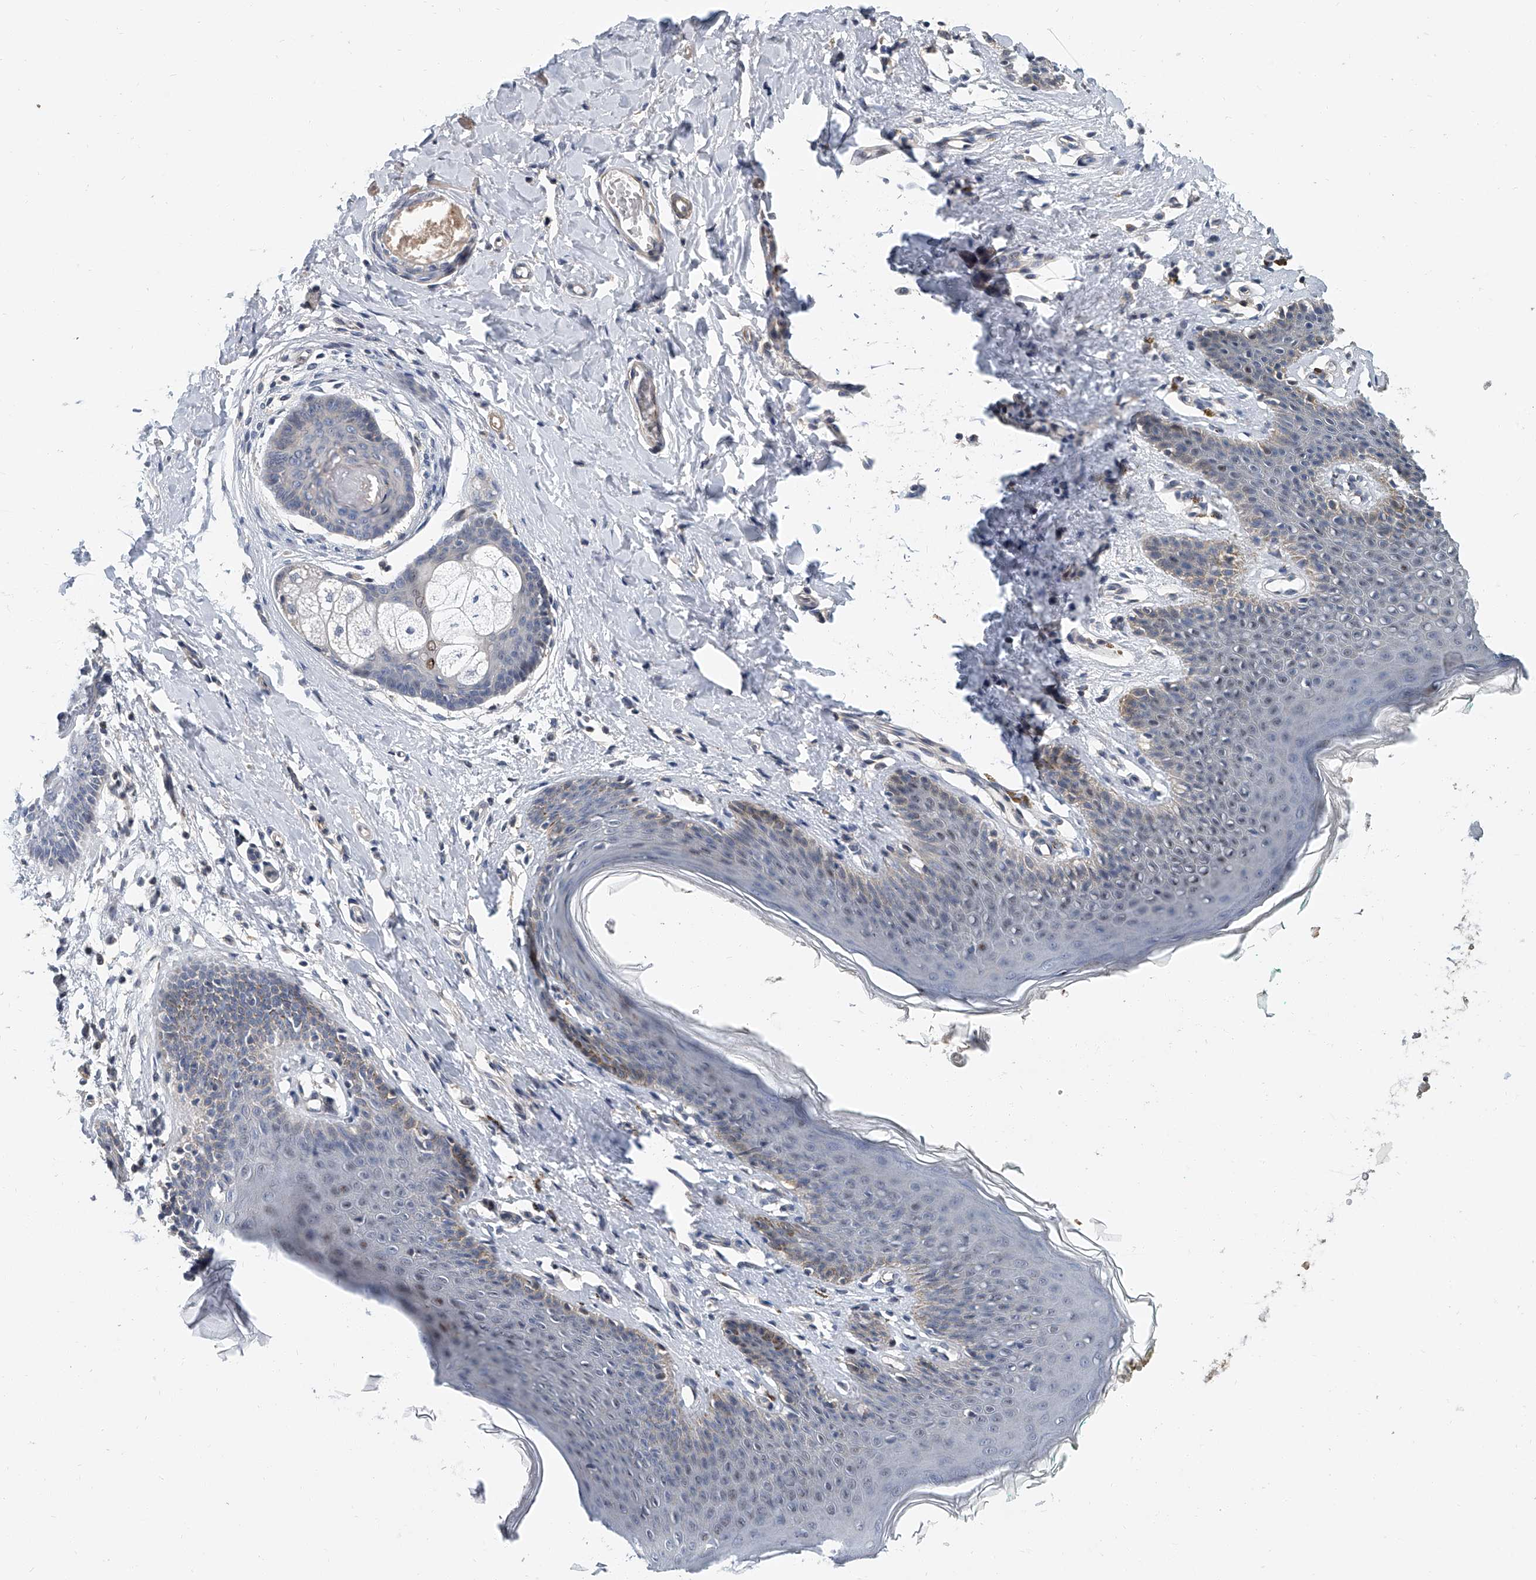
{"staining": {"intensity": "weak", "quantity": "<25%", "location": "cytoplasmic/membranous"}, "tissue": "skin", "cell_type": "Epidermal cells", "image_type": "normal", "snomed": [{"axis": "morphology", "description": "Normal tissue, NOS"}, {"axis": "topography", "description": "Vulva"}], "caption": "The histopathology image displays no significant staining in epidermal cells of skin.", "gene": "CD200", "patient": {"sex": "female", "age": 66}}